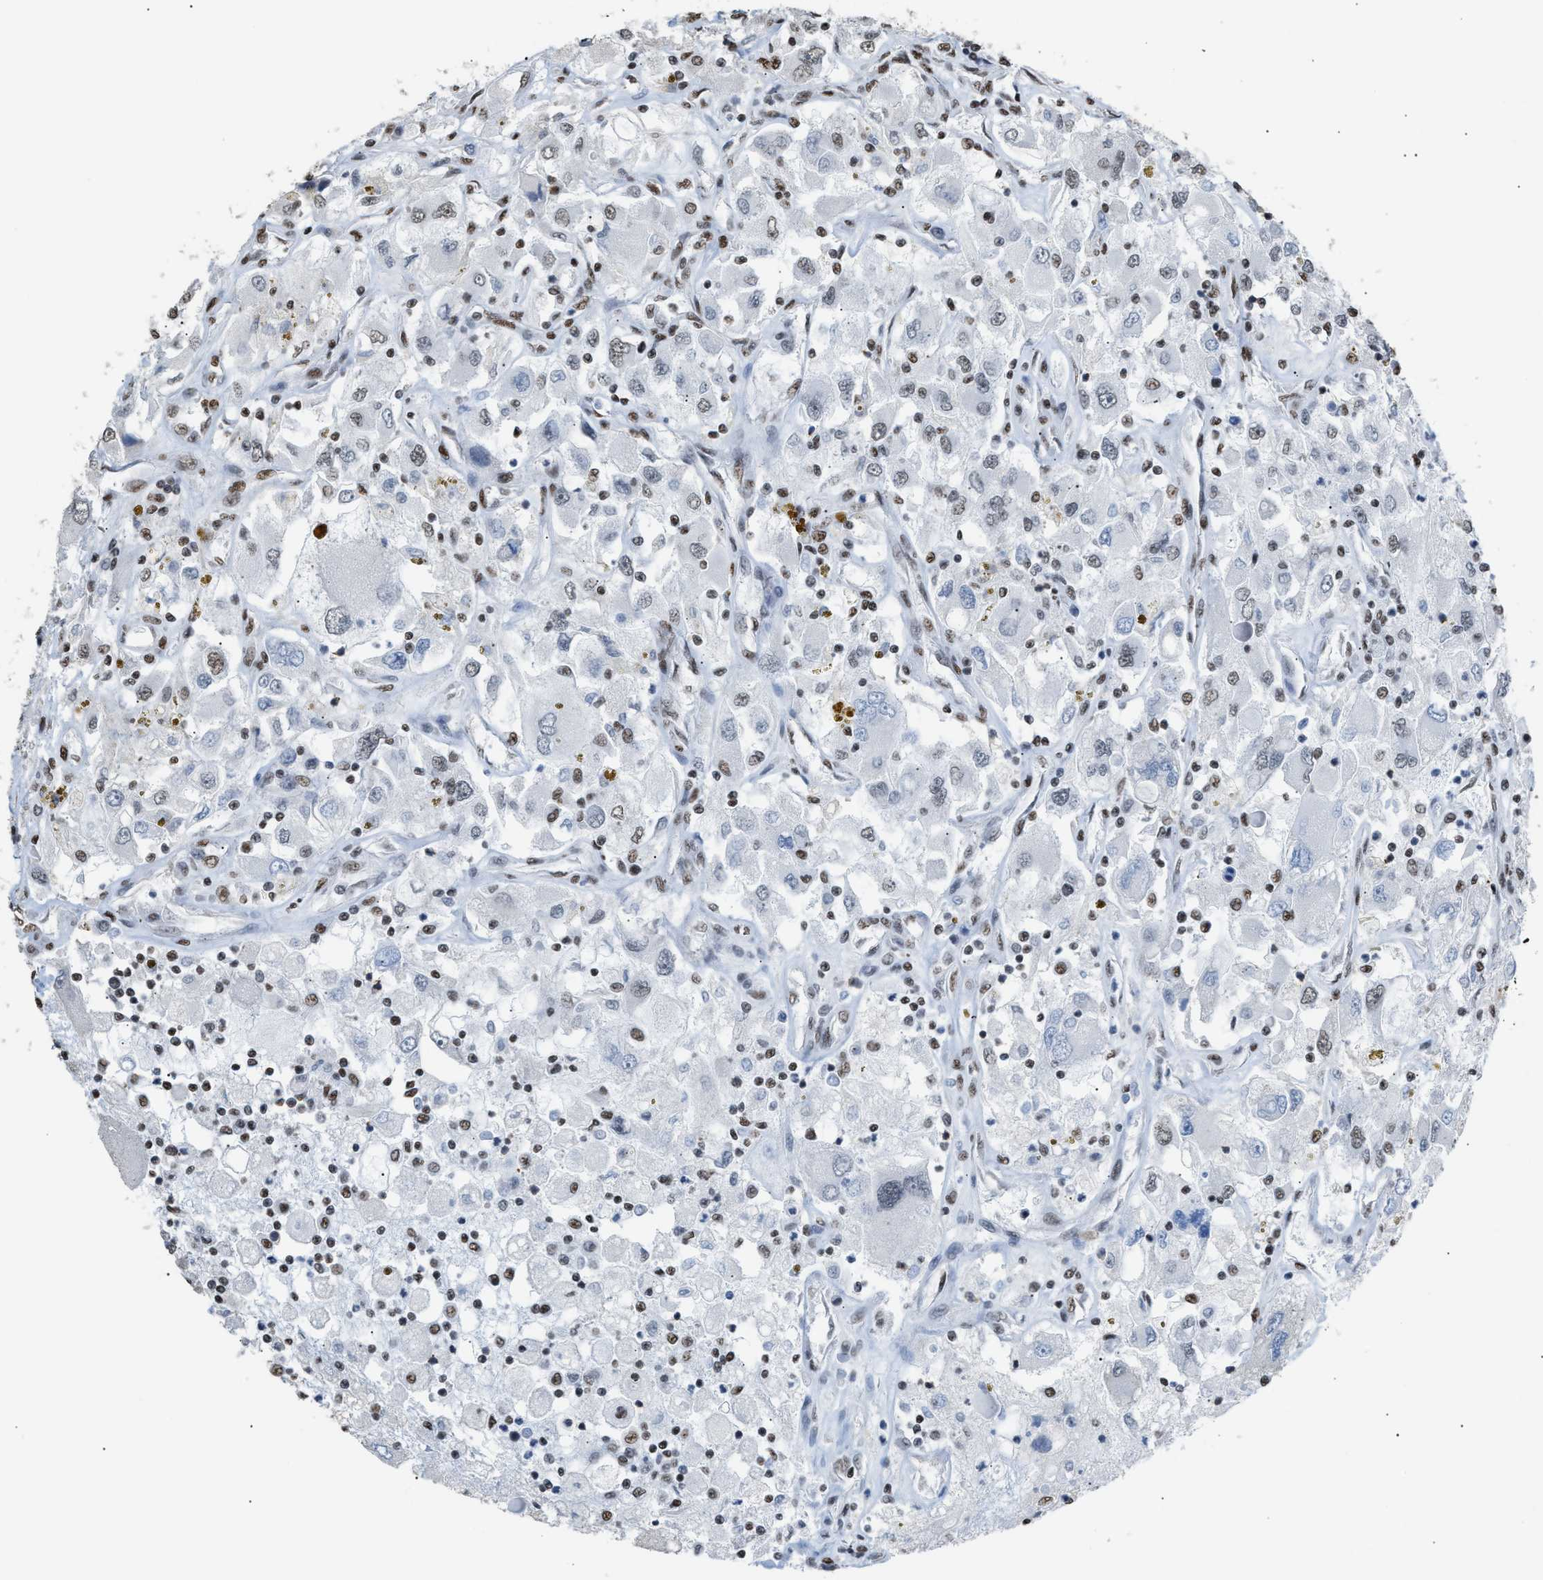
{"staining": {"intensity": "weak", "quantity": ">75%", "location": "nuclear"}, "tissue": "renal cancer", "cell_type": "Tumor cells", "image_type": "cancer", "snomed": [{"axis": "morphology", "description": "Adenocarcinoma, NOS"}, {"axis": "topography", "description": "Kidney"}], "caption": "Protein expression analysis of adenocarcinoma (renal) displays weak nuclear positivity in about >75% of tumor cells.", "gene": "CCAR2", "patient": {"sex": "female", "age": 52}}